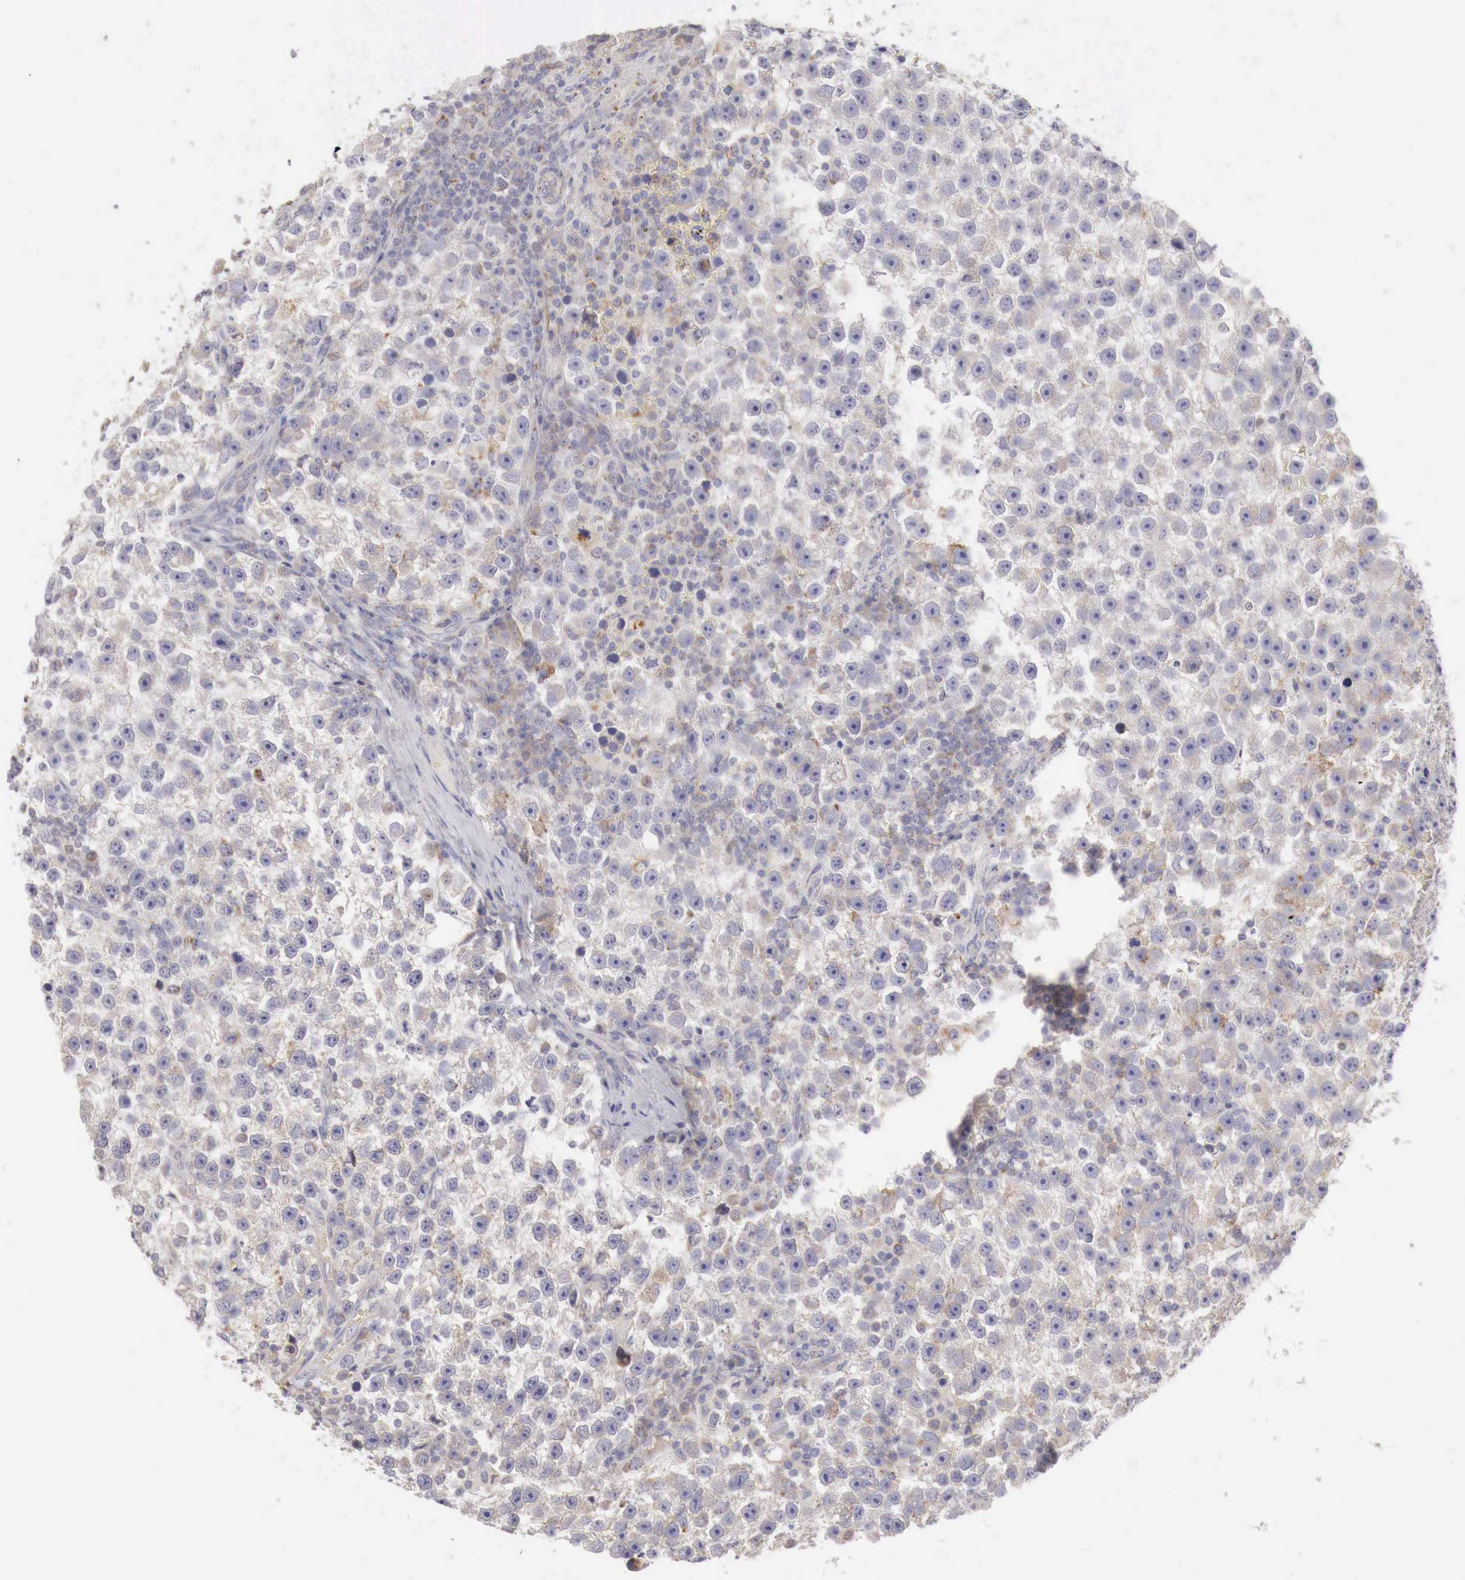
{"staining": {"intensity": "weak", "quantity": "25%-75%", "location": "cytoplasmic/membranous"}, "tissue": "testis cancer", "cell_type": "Tumor cells", "image_type": "cancer", "snomed": [{"axis": "morphology", "description": "Seminoma, NOS"}, {"axis": "topography", "description": "Testis"}], "caption": "A histopathology image of human testis cancer stained for a protein reveals weak cytoplasmic/membranous brown staining in tumor cells. The staining was performed using DAB to visualize the protein expression in brown, while the nuclei were stained in blue with hematoxylin (Magnification: 20x).", "gene": "NSDHL", "patient": {"sex": "male", "age": 33}}